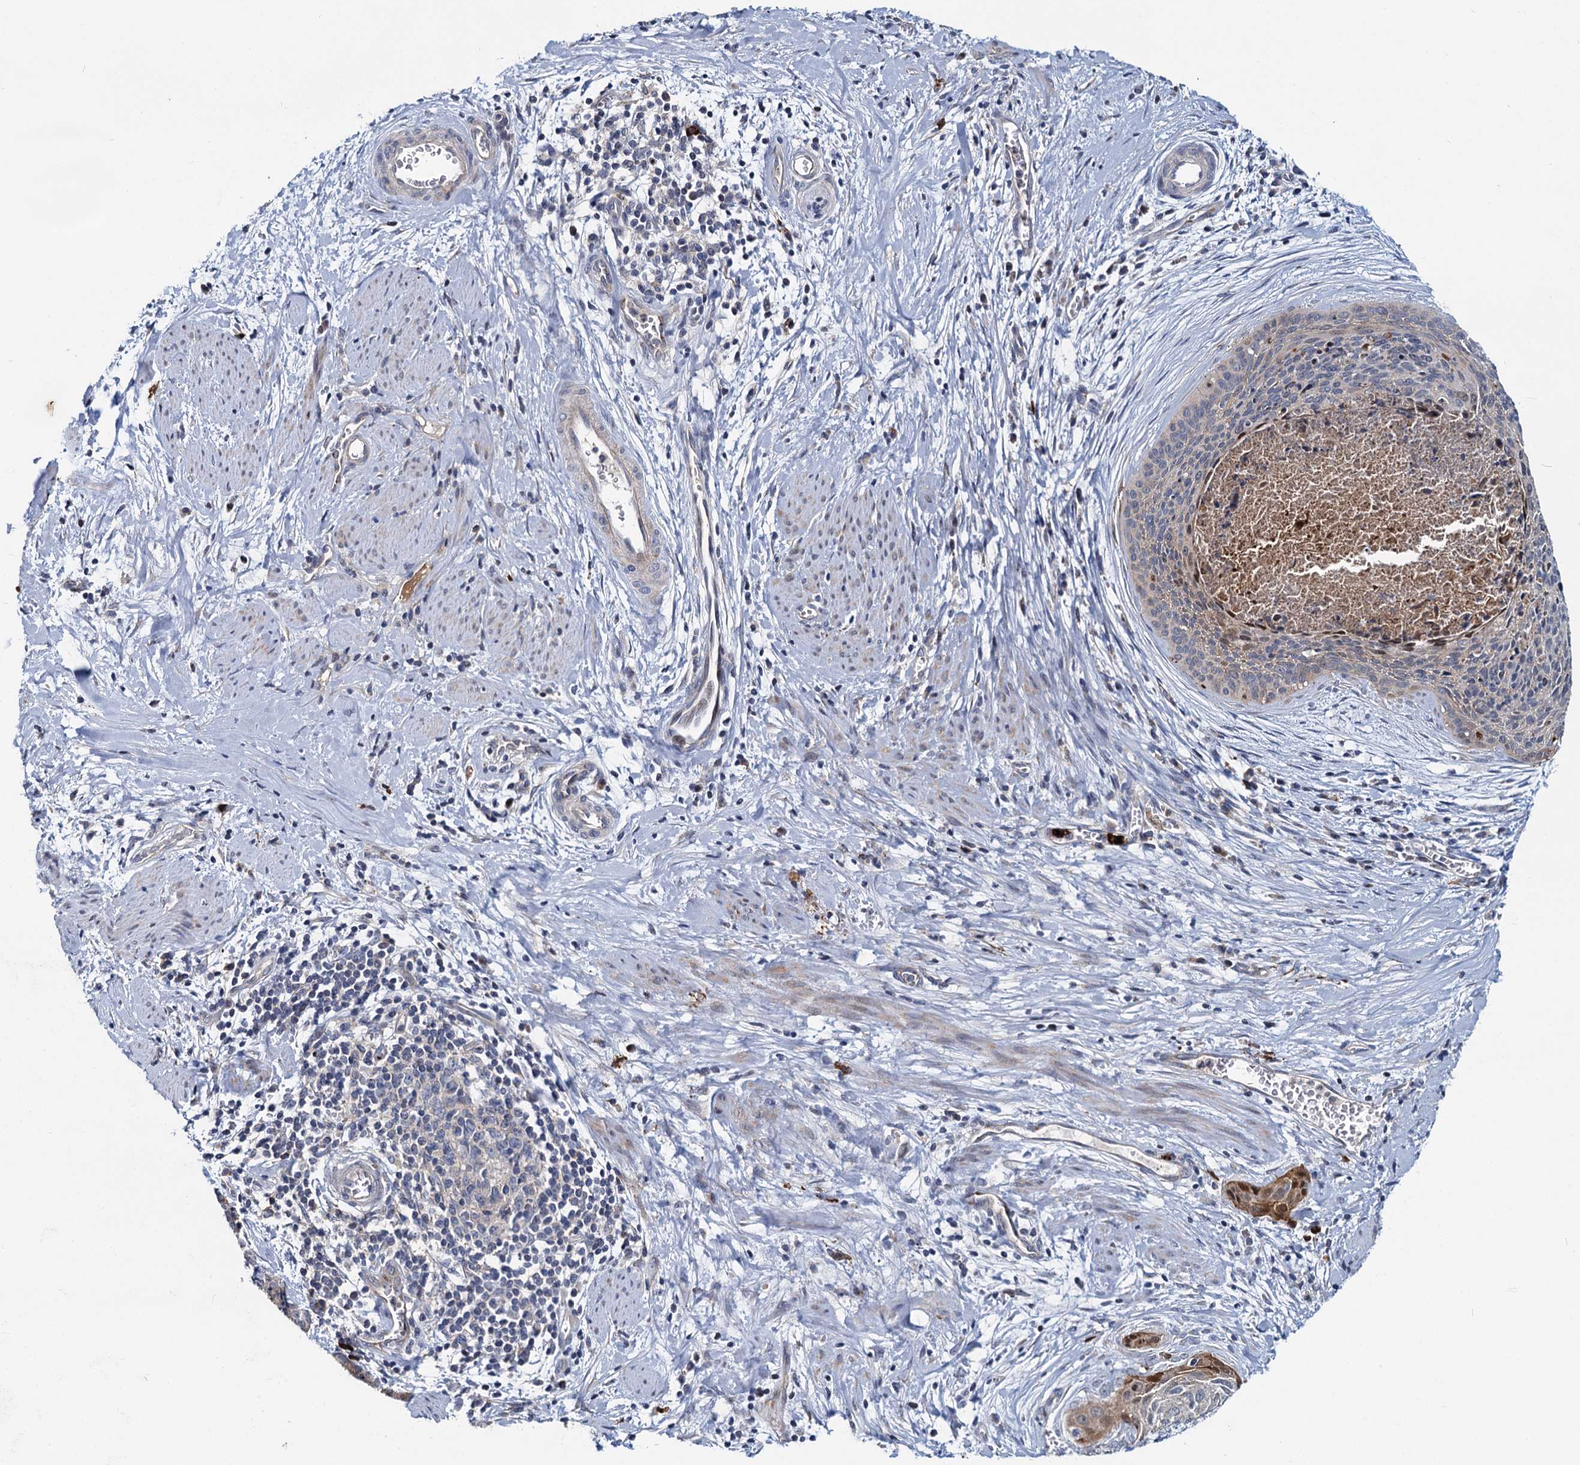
{"staining": {"intensity": "moderate", "quantity": "<25%", "location": "cytoplasmic/membranous"}, "tissue": "cervical cancer", "cell_type": "Tumor cells", "image_type": "cancer", "snomed": [{"axis": "morphology", "description": "Squamous cell carcinoma, NOS"}, {"axis": "topography", "description": "Cervix"}], "caption": "DAB (3,3'-diaminobenzidine) immunohistochemical staining of cervical squamous cell carcinoma displays moderate cytoplasmic/membranous protein expression in about <25% of tumor cells.", "gene": "DCUN1D2", "patient": {"sex": "female", "age": 55}}